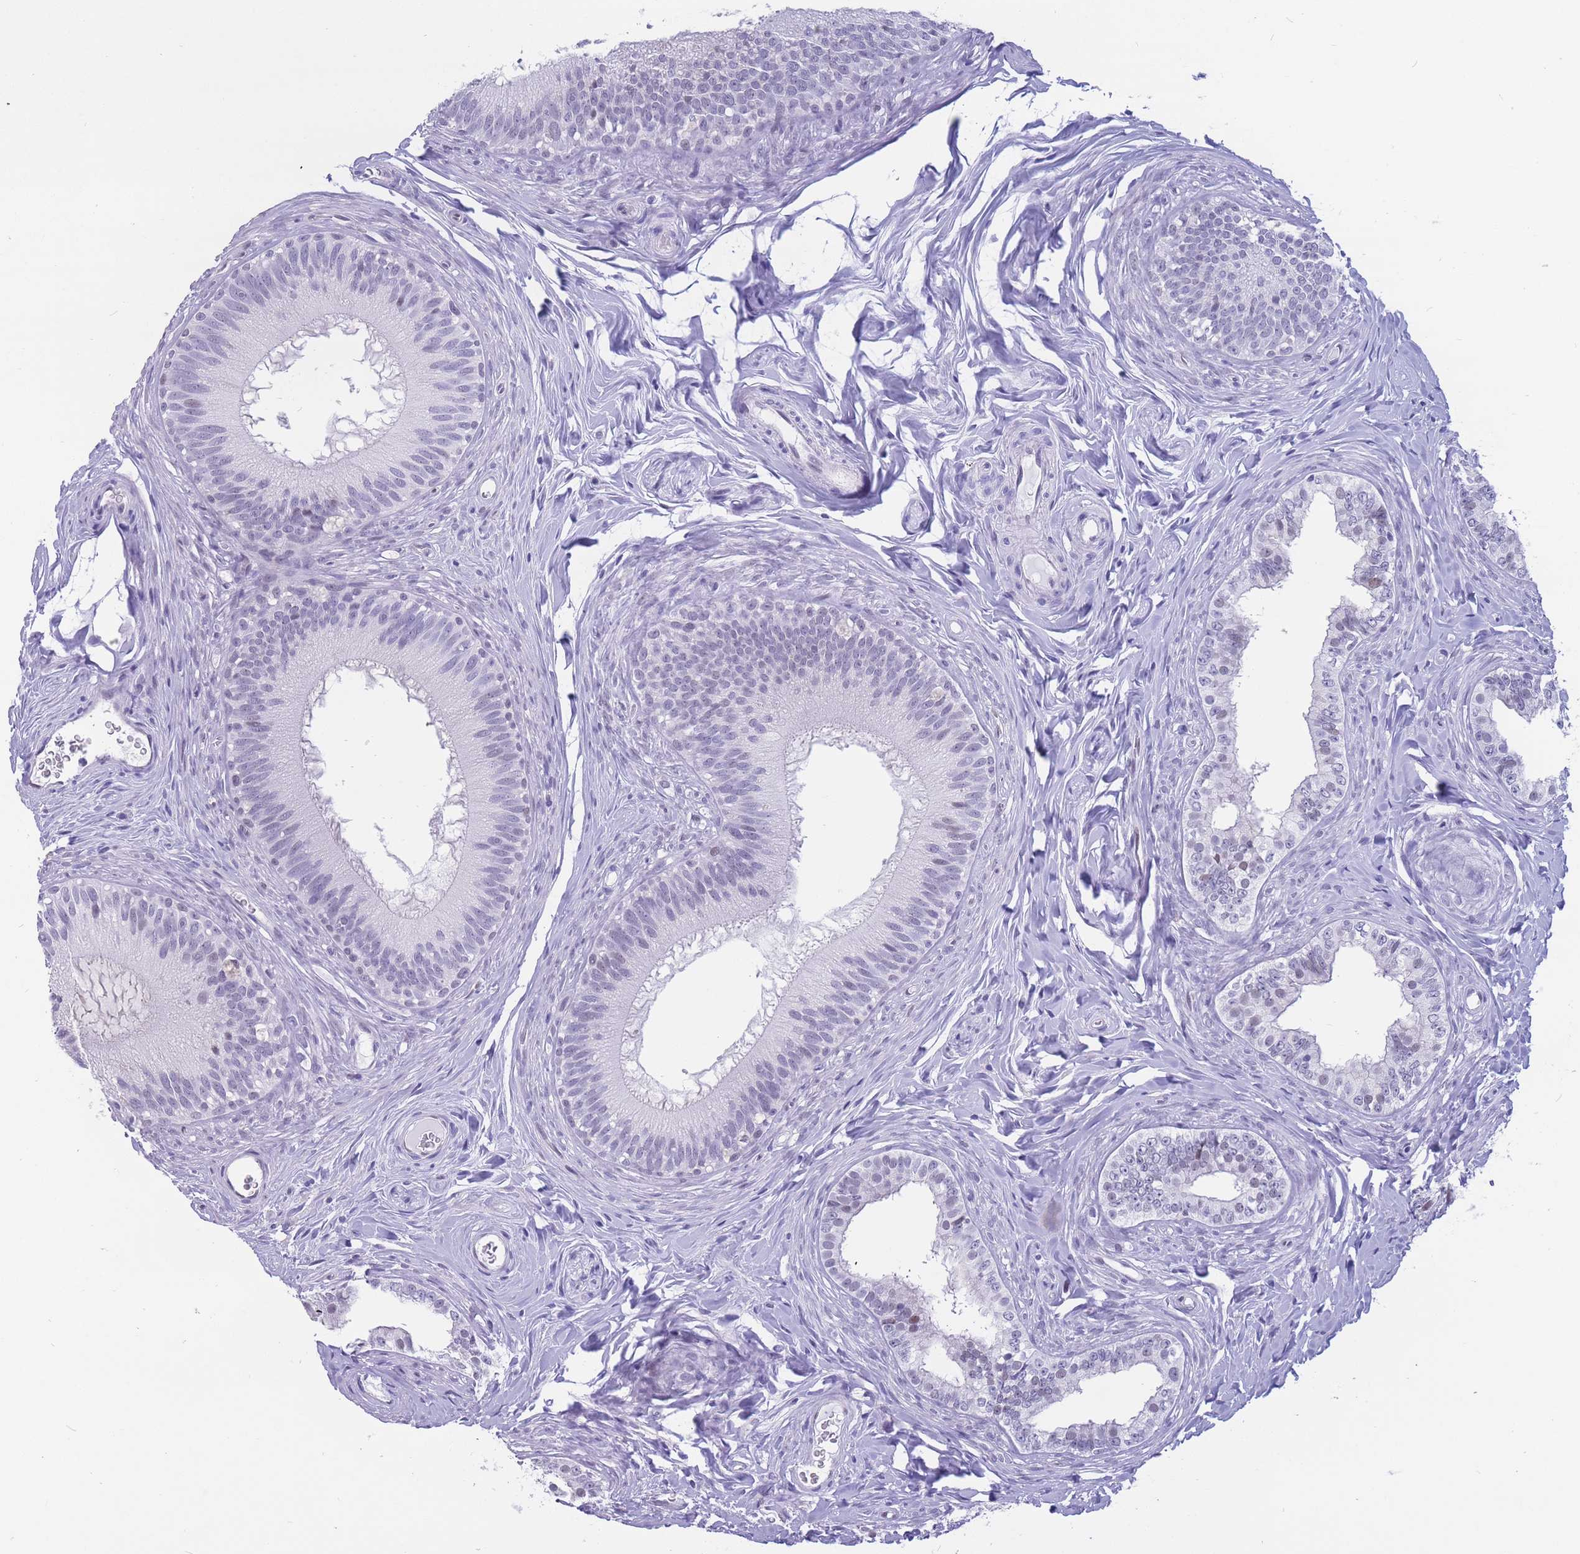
{"staining": {"intensity": "weak", "quantity": "<25%", "location": "nuclear"}, "tissue": "epididymis", "cell_type": "Glandular cells", "image_type": "normal", "snomed": [{"axis": "morphology", "description": "Normal tissue, NOS"}, {"axis": "topography", "description": "Epididymis"}], "caption": "A histopathology image of epididymis stained for a protein reveals no brown staining in glandular cells. Nuclei are stained in blue.", "gene": "NASP", "patient": {"sex": "male", "age": 38}}